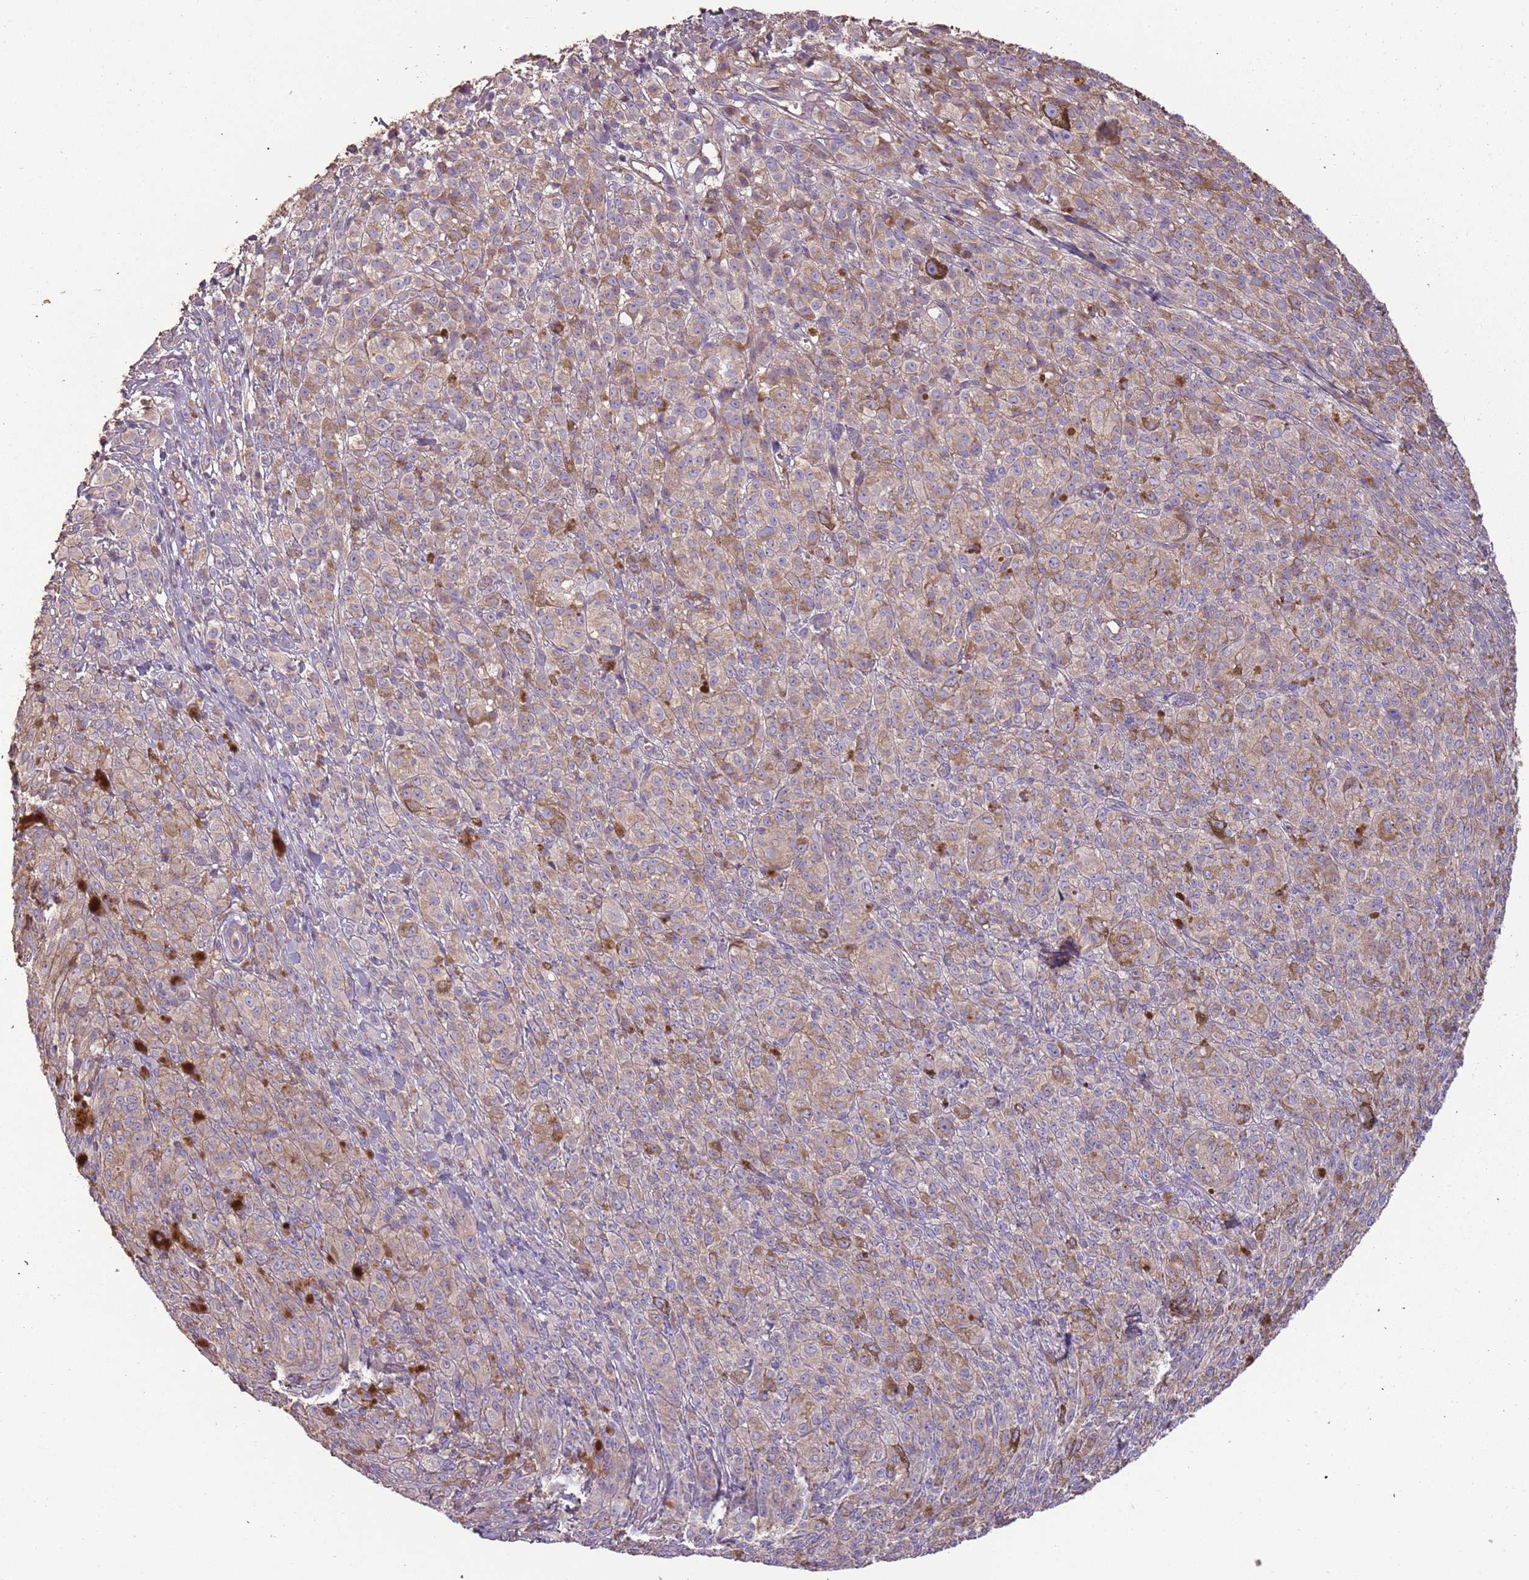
{"staining": {"intensity": "weak", "quantity": "25%-75%", "location": "cytoplasmic/membranous"}, "tissue": "melanoma", "cell_type": "Tumor cells", "image_type": "cancer", "snomed": [{"axis": "morphology", "description": "Malignant melanoma, NOS"}, {"axis": "topography", "description": "Skin"}], "caption": "Immunohistochemical staining of malignant melanoma reveals low levels of weak cytoplasmic/membranous protein positivity in about 25%-75% of tumor cells.", "gene": "FECH", "patient": {"sex": "female", "age": 52}}